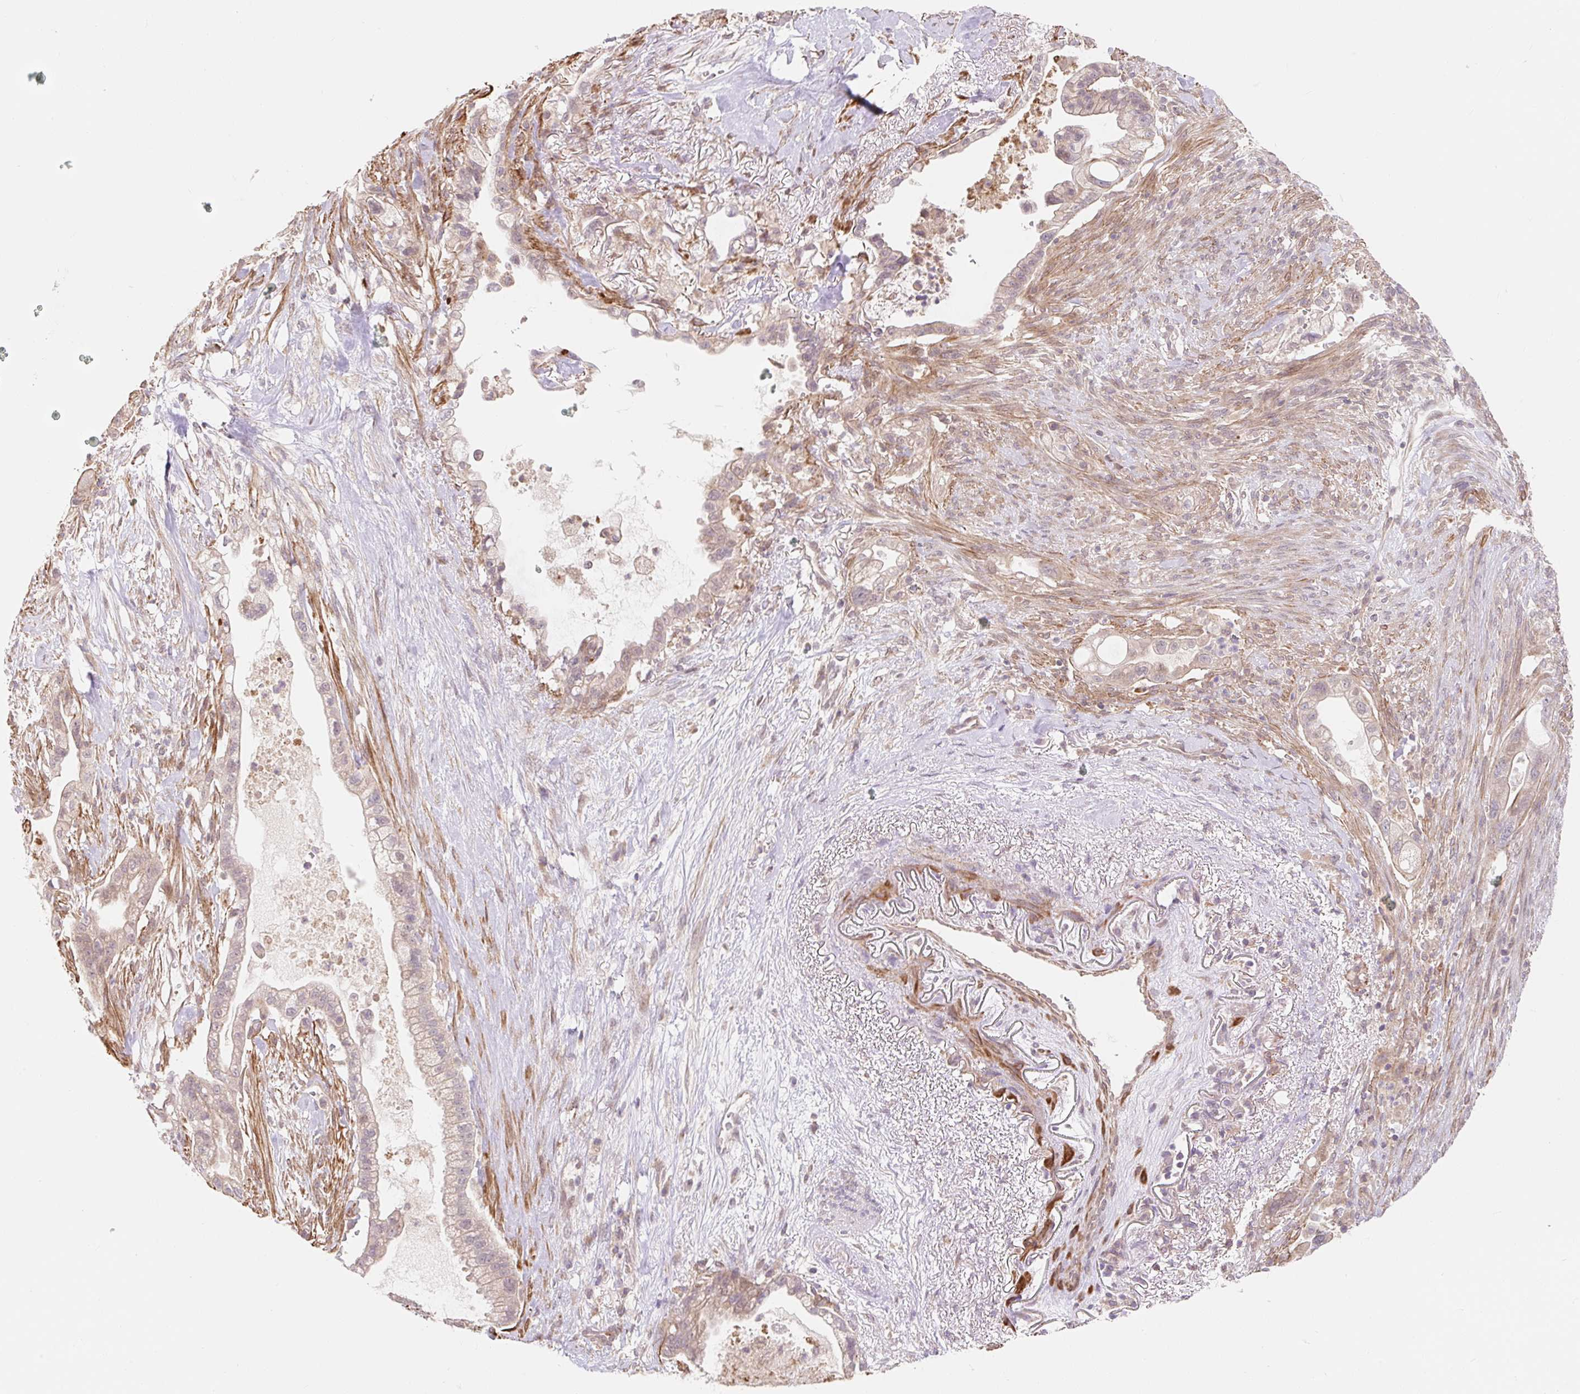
{"staining": {"intensity": "weak", "quantity": ">75%", "location": "cytoplasmic/membranous"}, "tissue": "pancreatic cancer", "cell_type": "Tumor cells", "image_type": "cancer", "snomed": [{"axis": "morphology", "description": "Adenocarcinoma, NOS"}, {"axis": "topography", "description": "Pancreas"}], "caption": "Protein analysis of pancreatic adenocarcinoma tissue demonstrates weak cytoplasmic/membranous staining in about >75% of tumor cells.", "gene": "EMC10", "patient": {"sex": "male", "age": 44}}